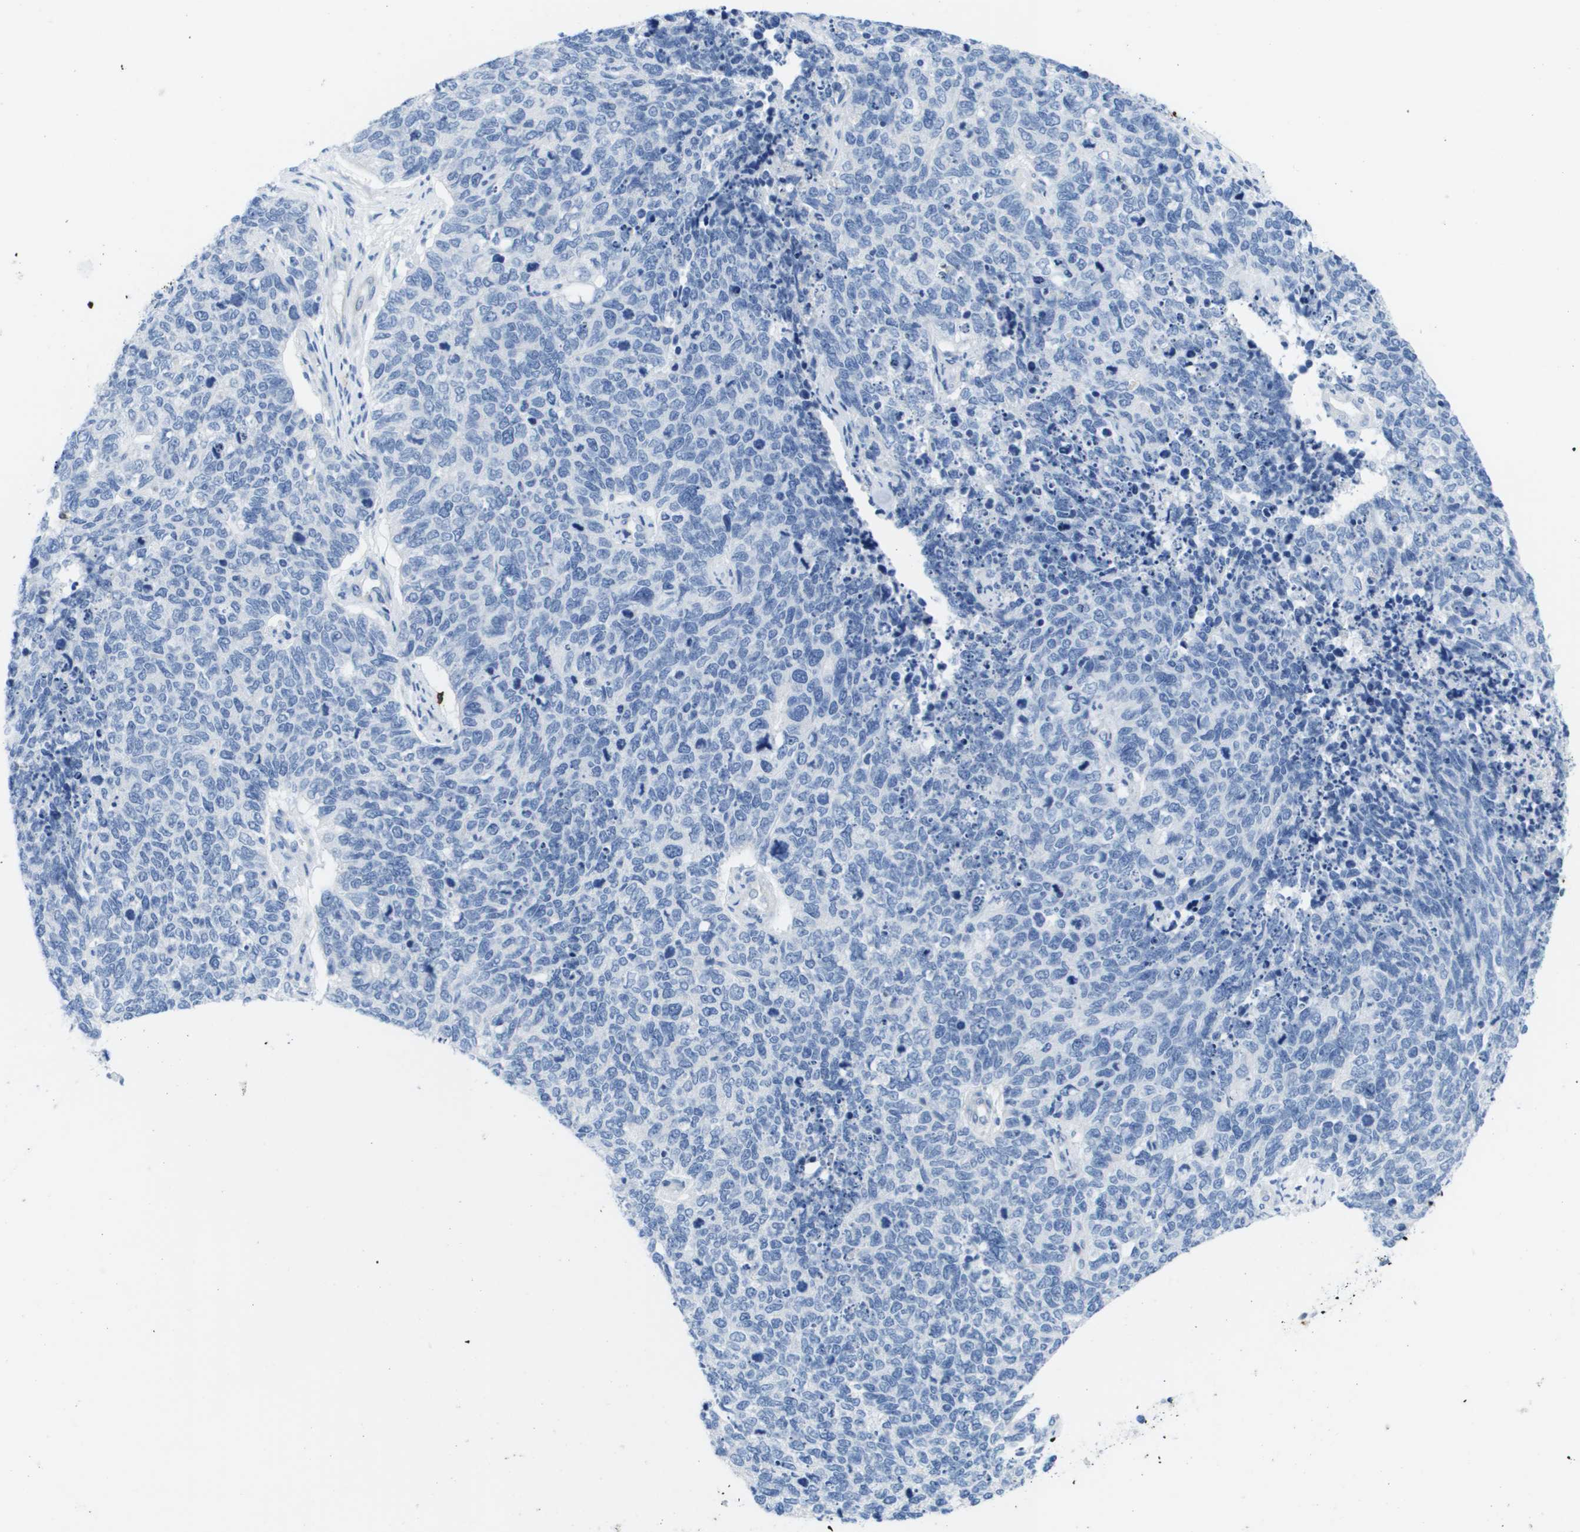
{"staining": {"intensity": "negative", "quantity": "none", "location": "none"}, "tissue": "cervical cancer", "cell_type": "Tumor cells", "image_type": "cancer", "snomed": [{"axis": "morphology", "description": "Squamous cell carcinoma, NOS"}, {"axis": "topography", "description": "Cervix"}], "caption": "This is an immunohistochemistry photomicrograph of cervical squamous cell carcinoma. There is no positivity in tumor cells.", "gene": "MS4A1", "patient": {"sex": "female", "age": 63}}